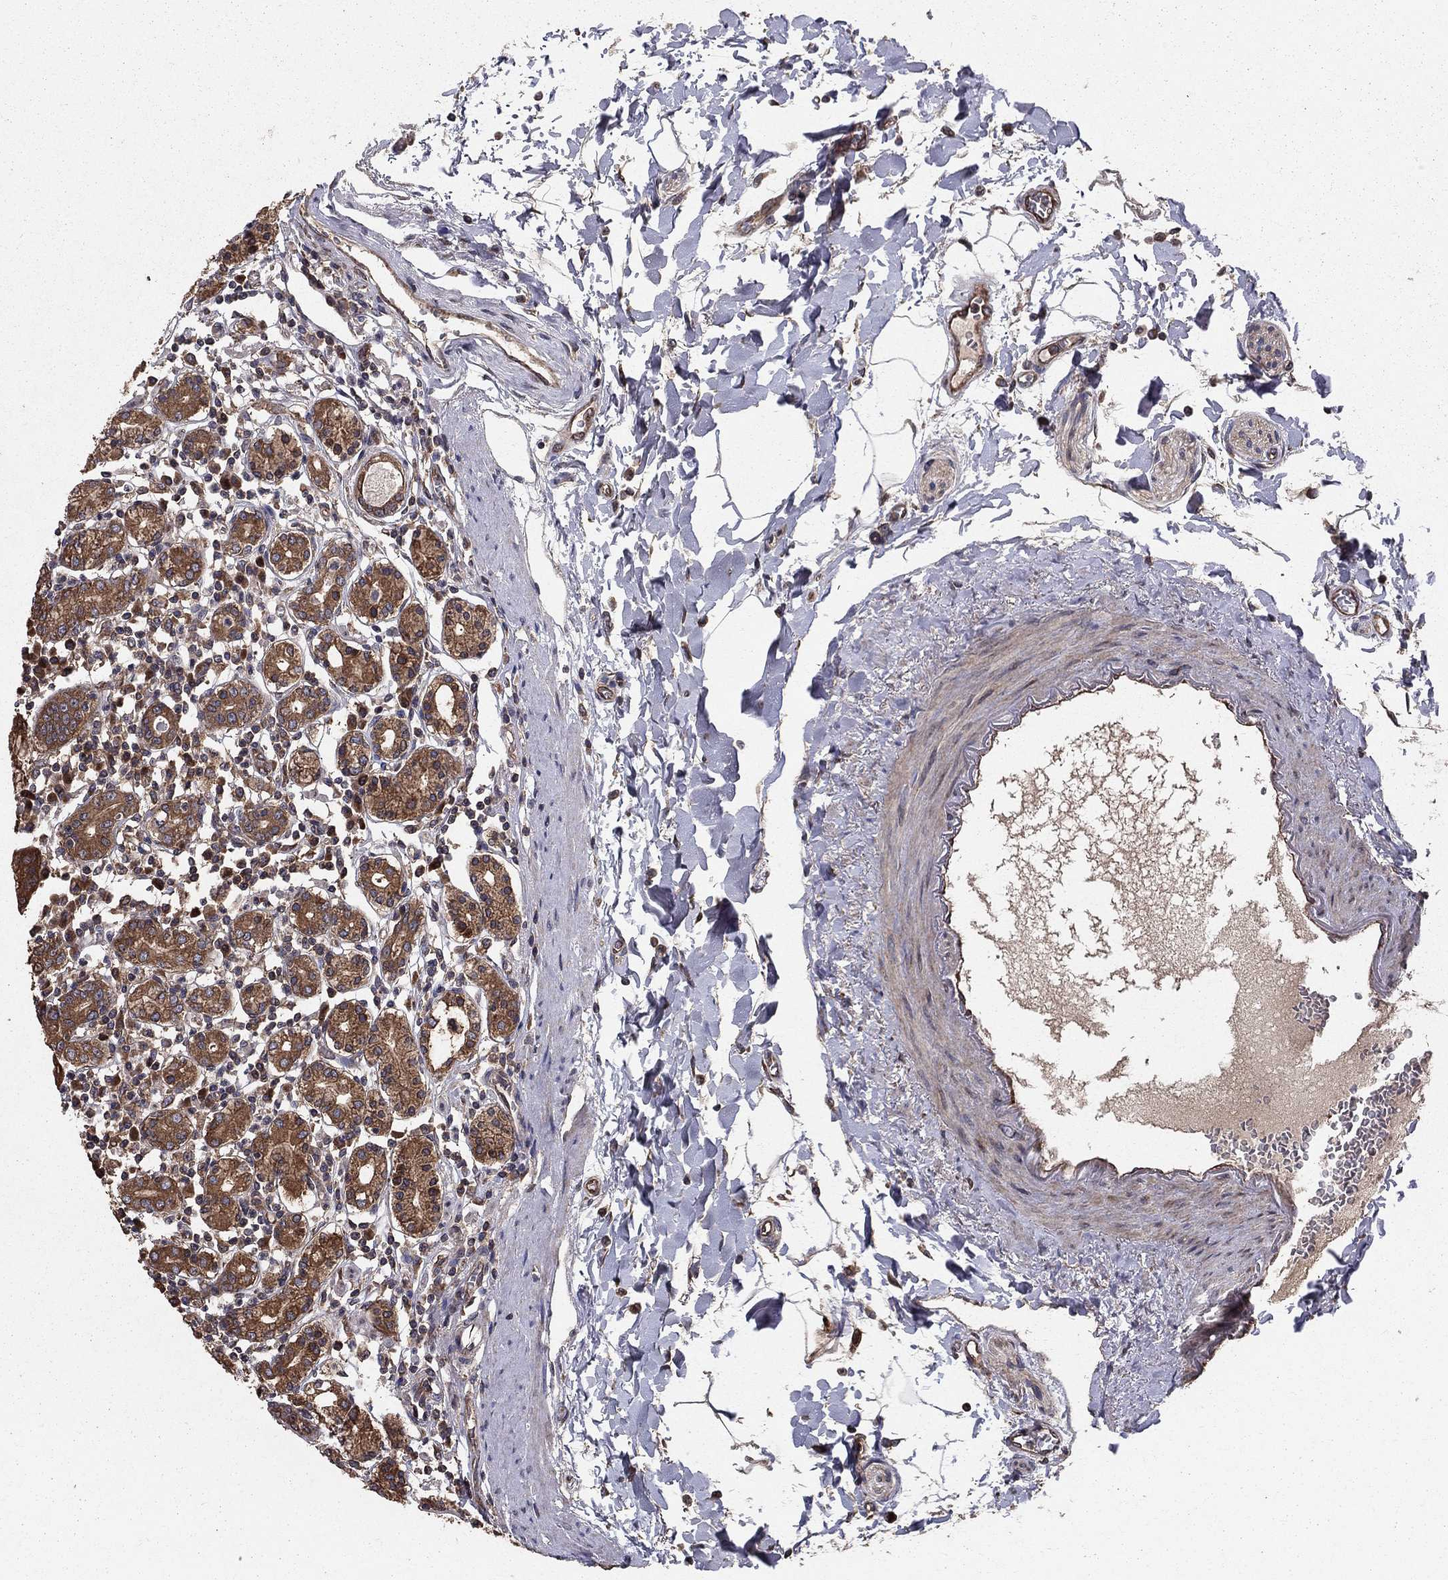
{"staining": {"intensity": "moderate", "quantity": ">75%", "location": "cytoplasmic/membranous"}, "tissue": "stomach", "cell_type": "Glandular cells", "image_type": "normal", "snomed": [{"axis": "morphology", "description": "Normal tissue, NOS"}, {"axis": "topography", "description": "Stomach, upper"}, {"axis": "topography", "description": "Stomach"}], "caption": "Immunohistochemical staining of benign stomach shows moderate cytoplasmic/membranous protein positivity in approximately >75% of glandular cells.", "gene": "BABAM2", "patient": {"sex": "male", "age": 62}}